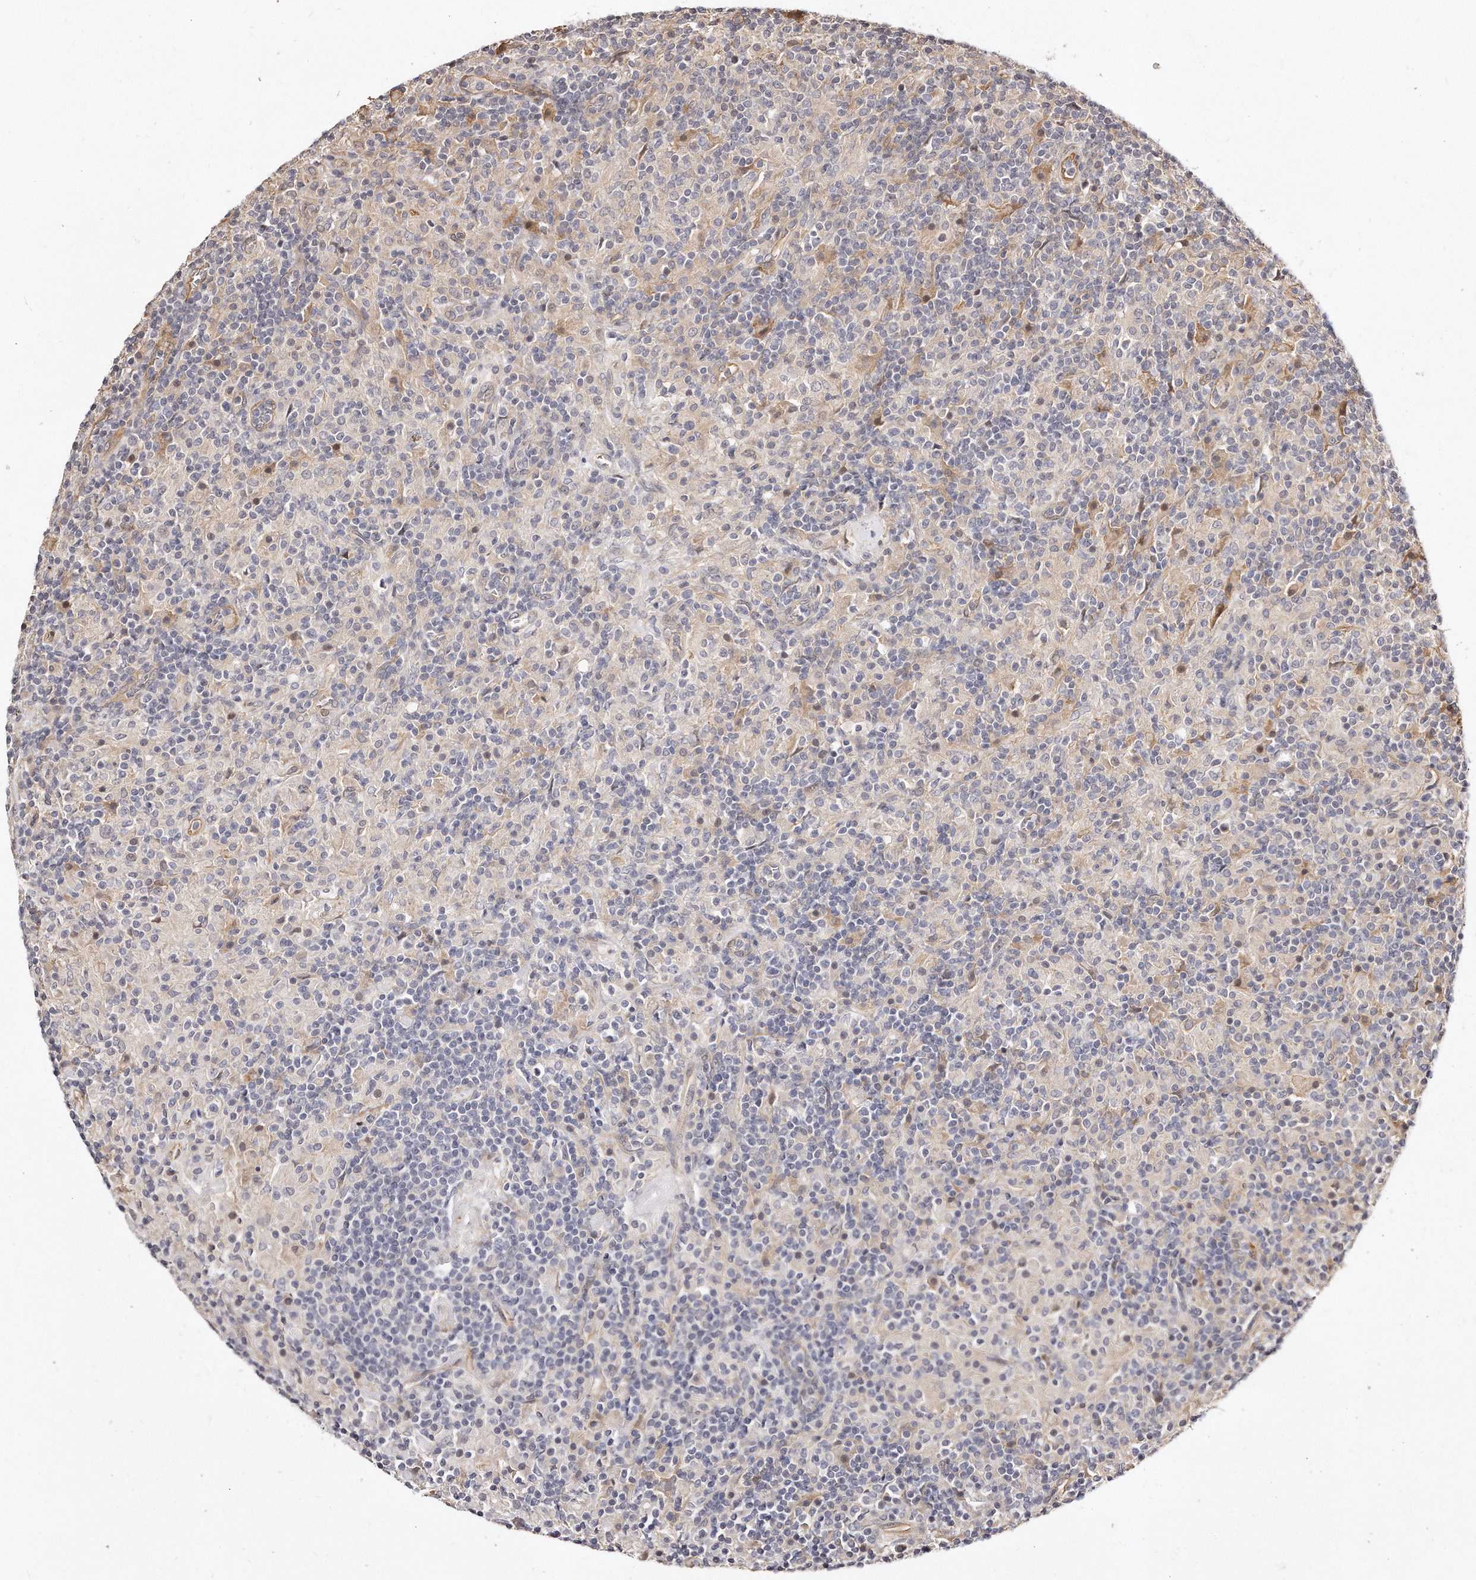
{"staining": {"intensity": "negative", "quantity": "none", "location": "none"}, "tissue": "lymphoma", "cell_type": "Tumor cells", "image_type": "cancer", "snomed": [{"axis": "morphology", "description": "Hodgkin's disease, NOS"}, {"axis": "topography", "description": "Lymph node"}], "caption": "Tumor cells are negative for protein expression in human Hodgkin's disease.", "gene": "CASZ1", "patient": {"sex": "male", "age": 70}}